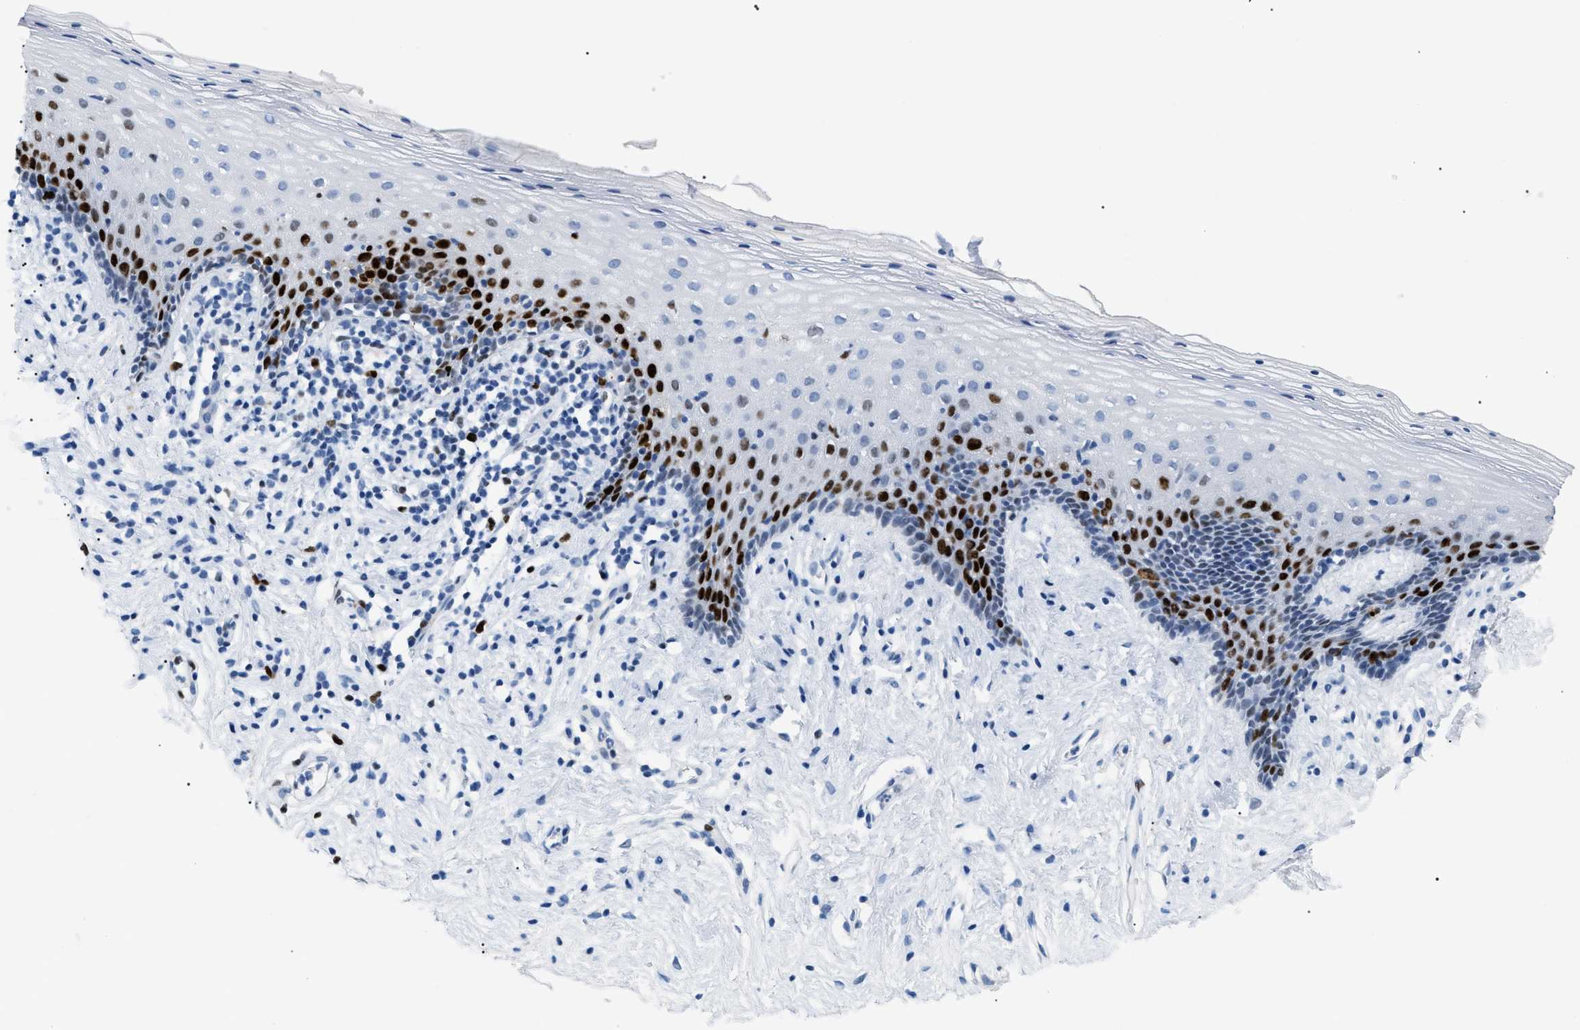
{"staining": {"intensity": "strong", "quantity": "25%-75%", "location": "nuclear"}, "tissue": "vagina", "cell_type": "Squamous epithelial cells", "image_type": "normal", "snomed": [{"axis": "morphology", "description": "Normal tissue, NOS"}, {"axis": "topography", "description": "Vagina"}], "caption": "The histopathology image displays immunohistochemical staining of normal vagina. There is strong nuclear expression is appreciated in about 25%-75% of squamous epithelial cells. Immunohistochemistry (ihc) stains the protein of interest in brown and the nuclei are stained blue.", "gene": "MCM7", "patient": {"sex": "female", "age": 44}}